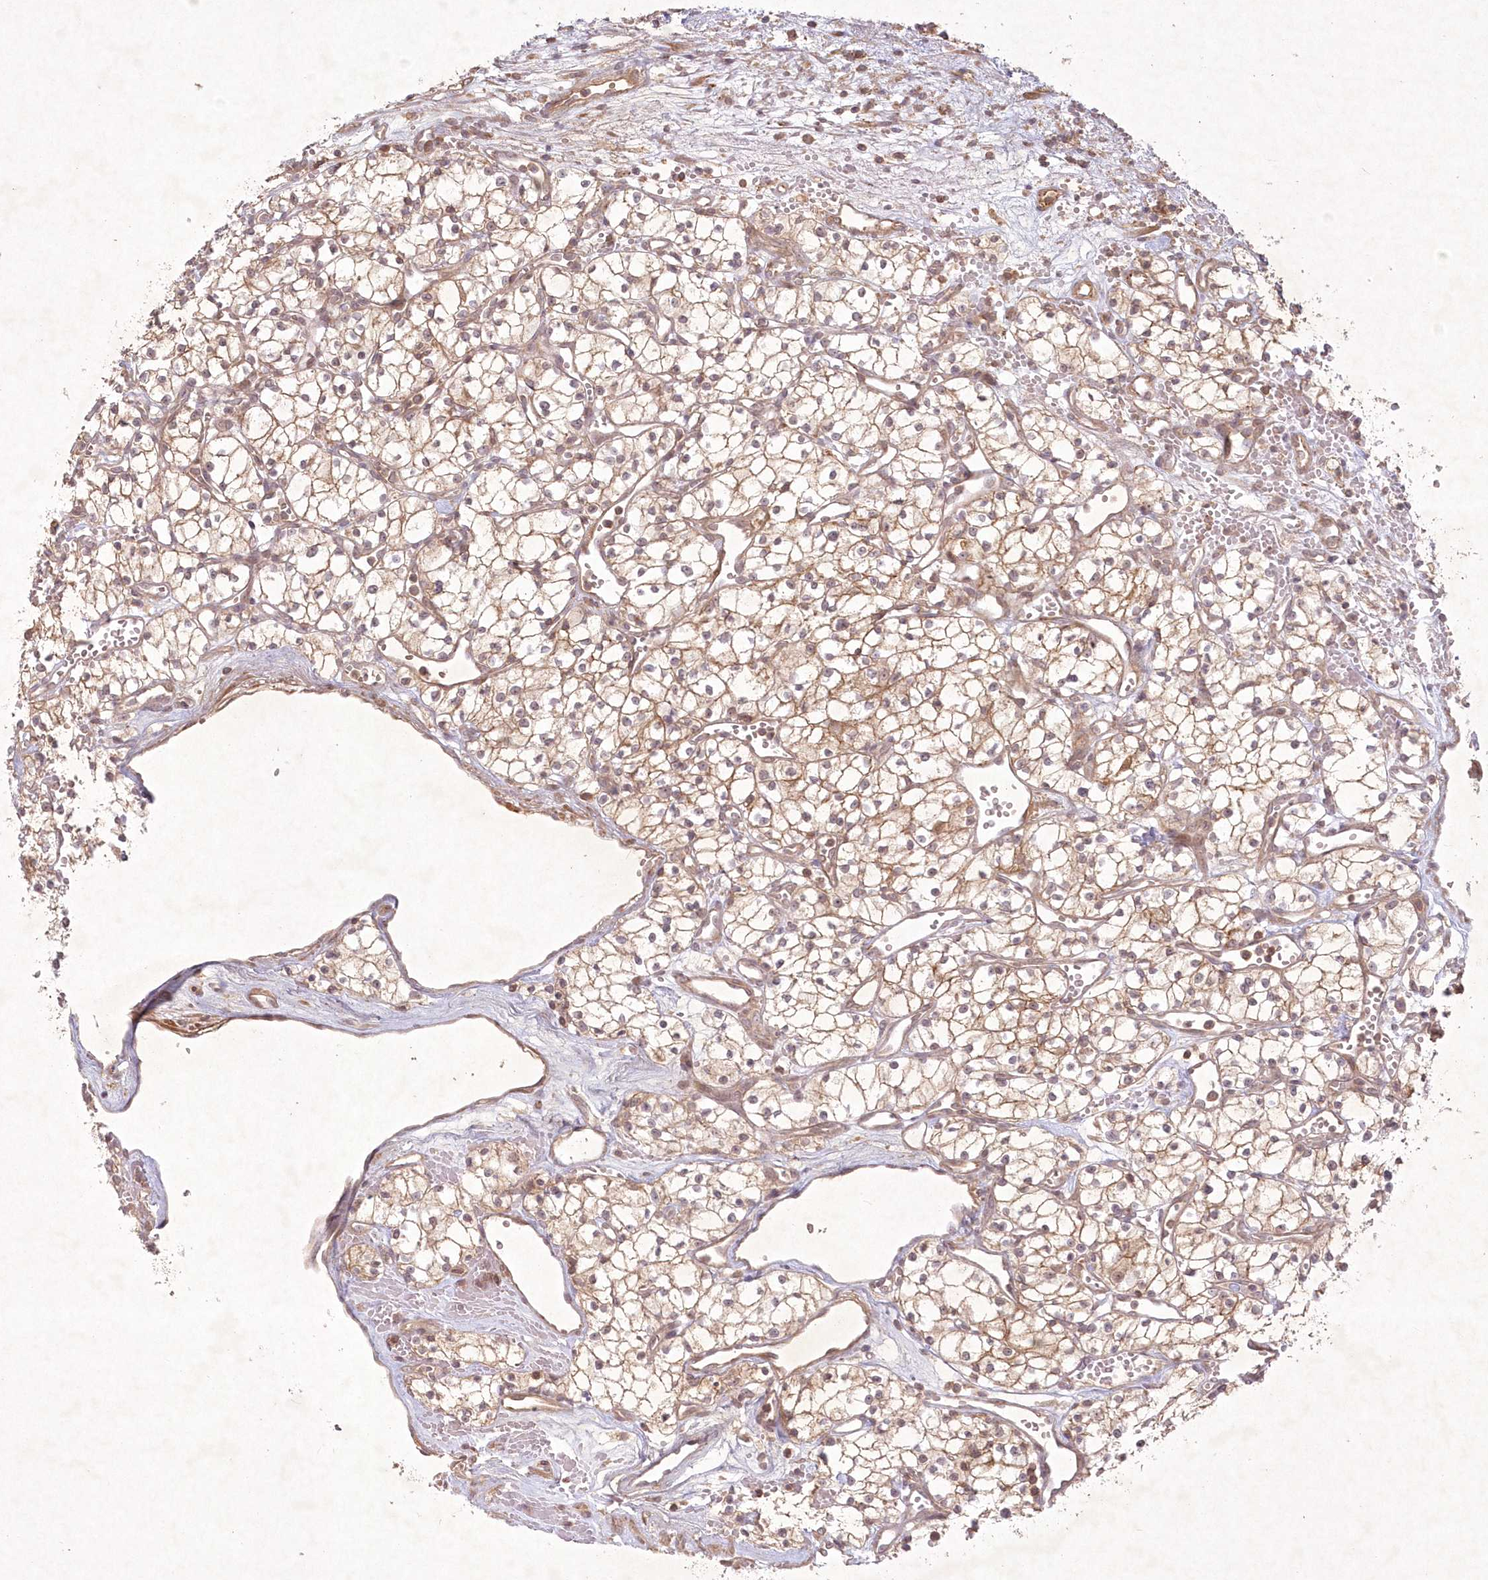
{"staining": {"intensity": "moderate", "quantity": ">75%", "location": "cytoplasmic/membranous"}, "tissue": "renal cancer", "cell_type": "Tumor cells", "image_type": "cancer", "snomed": [{"axis": "morphology", "description": "Adenocarcinoma, NOS"}, {"axis": "topography", "description": "Kidney"}], "caption": "Human renal adenocarcinoma stained with a protein marker displays moderate staining in tumor cells.", "gene": "TOGARAM2", "patient": {"sex": "male", "age": 59}}